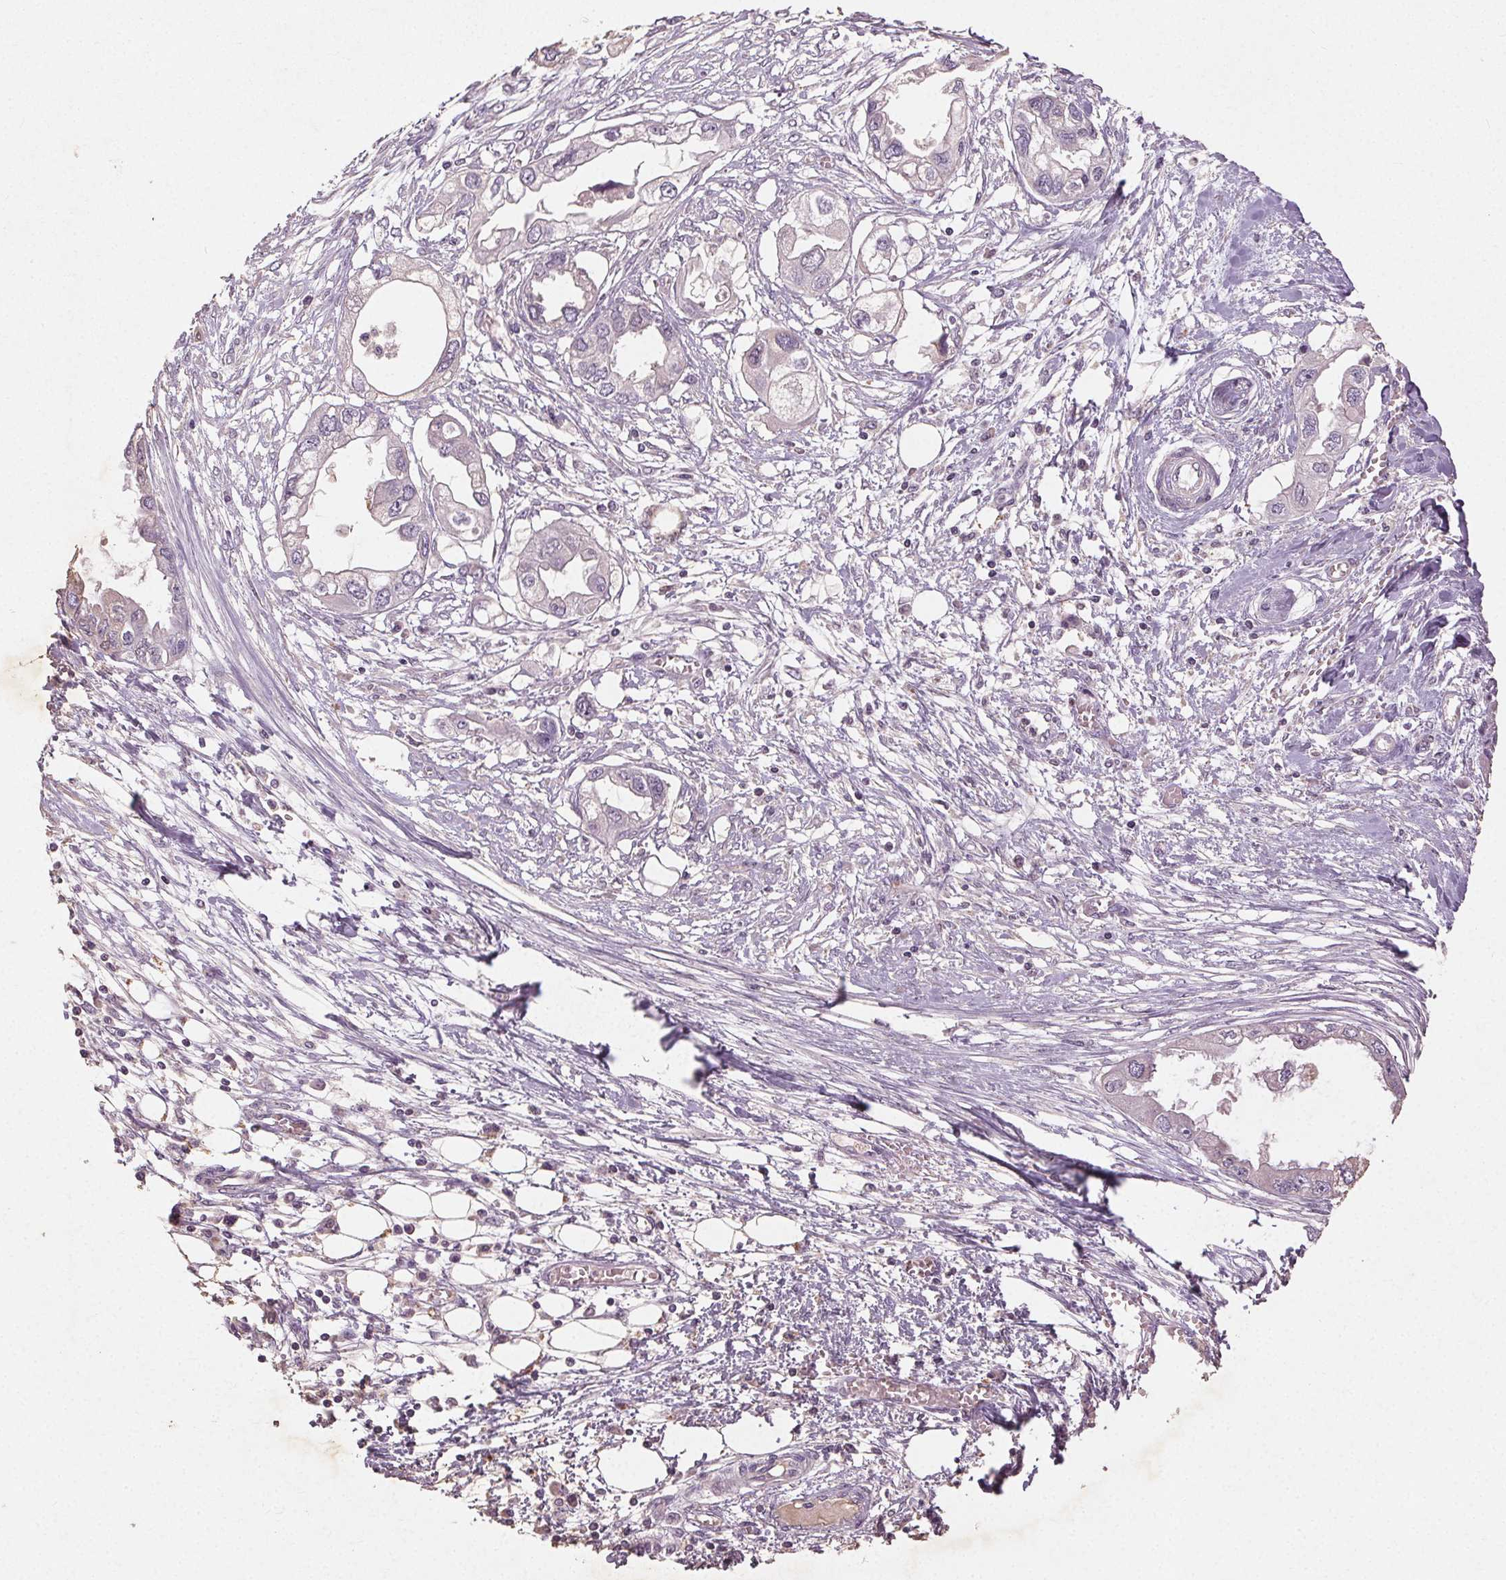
{"staining": {"intensity": "negative", "quantity": "none", "location": "none"}, "tissue": "endometrial cancer", "cell_type": "Tumor cells", "image_type": "cancer", "snomed": [{"axis": "morphology", "description": "Adenocarcinoma, NOS"}, {"axis": "morphology", "description": "Adenocarcinoma, metastatic, NOS"}, {"axis": "topography", "description": "Adipose tissue"}, {"axis": "topography", "description": "Endometrium"}], "caption": "A high-resolution image shows immunohistochemistry (IHC) staining of adenocarcinoma (endometrial), which exhibits no significant staining in tumor cells.", "gene": "CLTRN", "patient": {"sex": "female", "age": 67}}